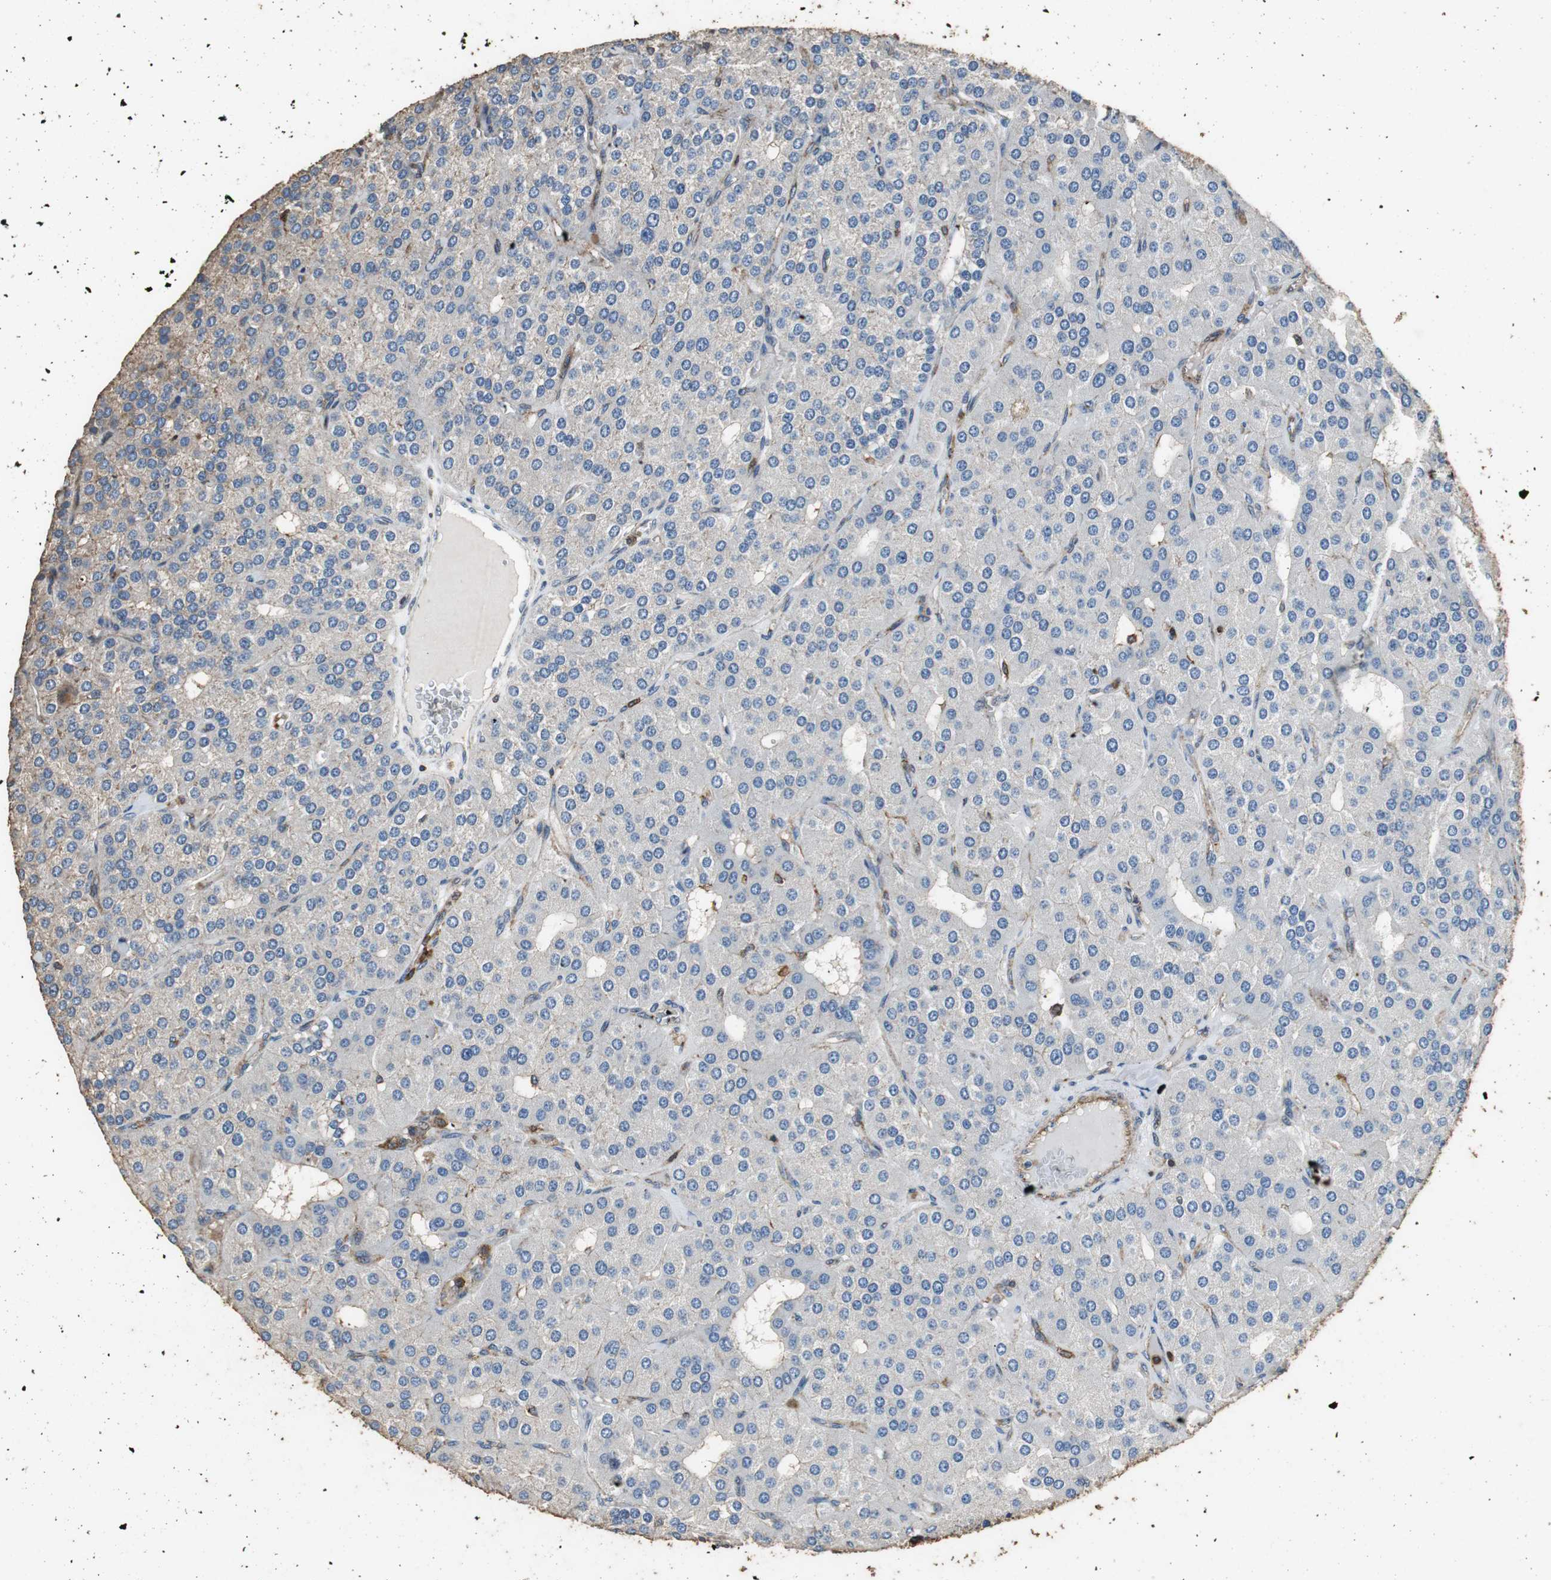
{"staining": {"intensity": "weak", "quantity": "<25%", "location": "cytoplasmic/membranous"}, "tissue": "parathyroid gland", "cell_type": "Glandular cells", "image_type": "normal", "snomed": [{"axis": "morphology", "description": "Normal tissue, NOS"}, {"axis": "morphology", "description": "Adenoma, NOS"}, {"axis": "topography", "description": "Parathyroid gland"}], "caption": "IHC photomicrograph of benign human parathyroid gland stained for a protein (brown), which exhibits no positivity in glandular cells.", "gene": "PRKRA", "patient": {"sex": "female", "age": 86}}